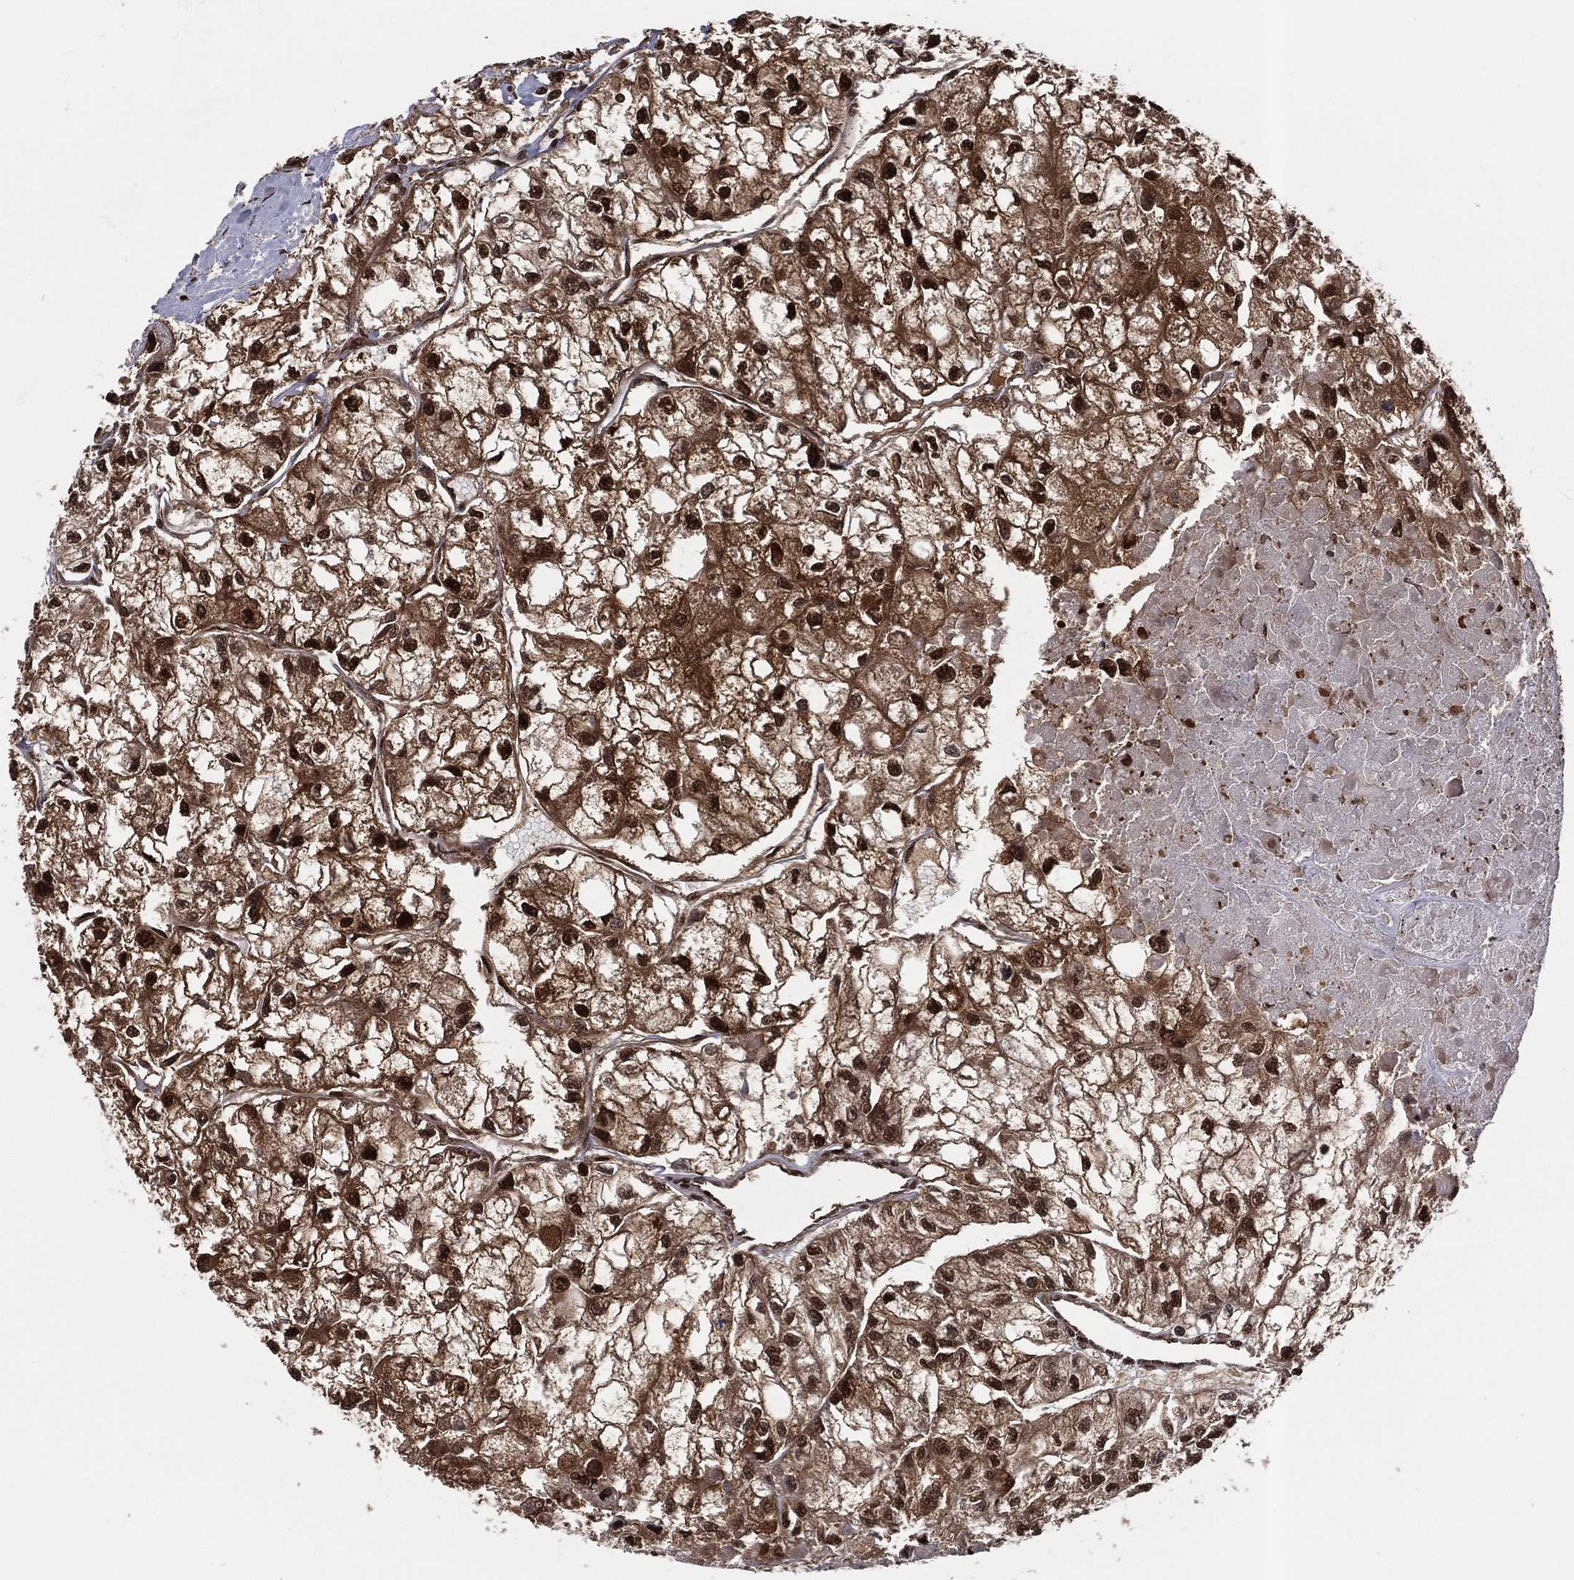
{"staining": {"intensity": "strong", "quantity": ">75%", "location": "cytoplasmic/membranous,nuclear"}, "tissue": "renal cancer", "cell_type": "Tumor cells", "image_type": "cancer", "snomed": [{"axis": "morphology", "description": "Adenocarcinoma, NOS"}, {"axis": "topography", "description": "Kidney"}], "caption": "An image of human renal adenocarcinoma stained for a protein shows strong cytoplasmic/membranous and nuclear brown staining in tumor cells.", "gene": "PSMA1", "patient": {"sex": "male", "age": 56}}